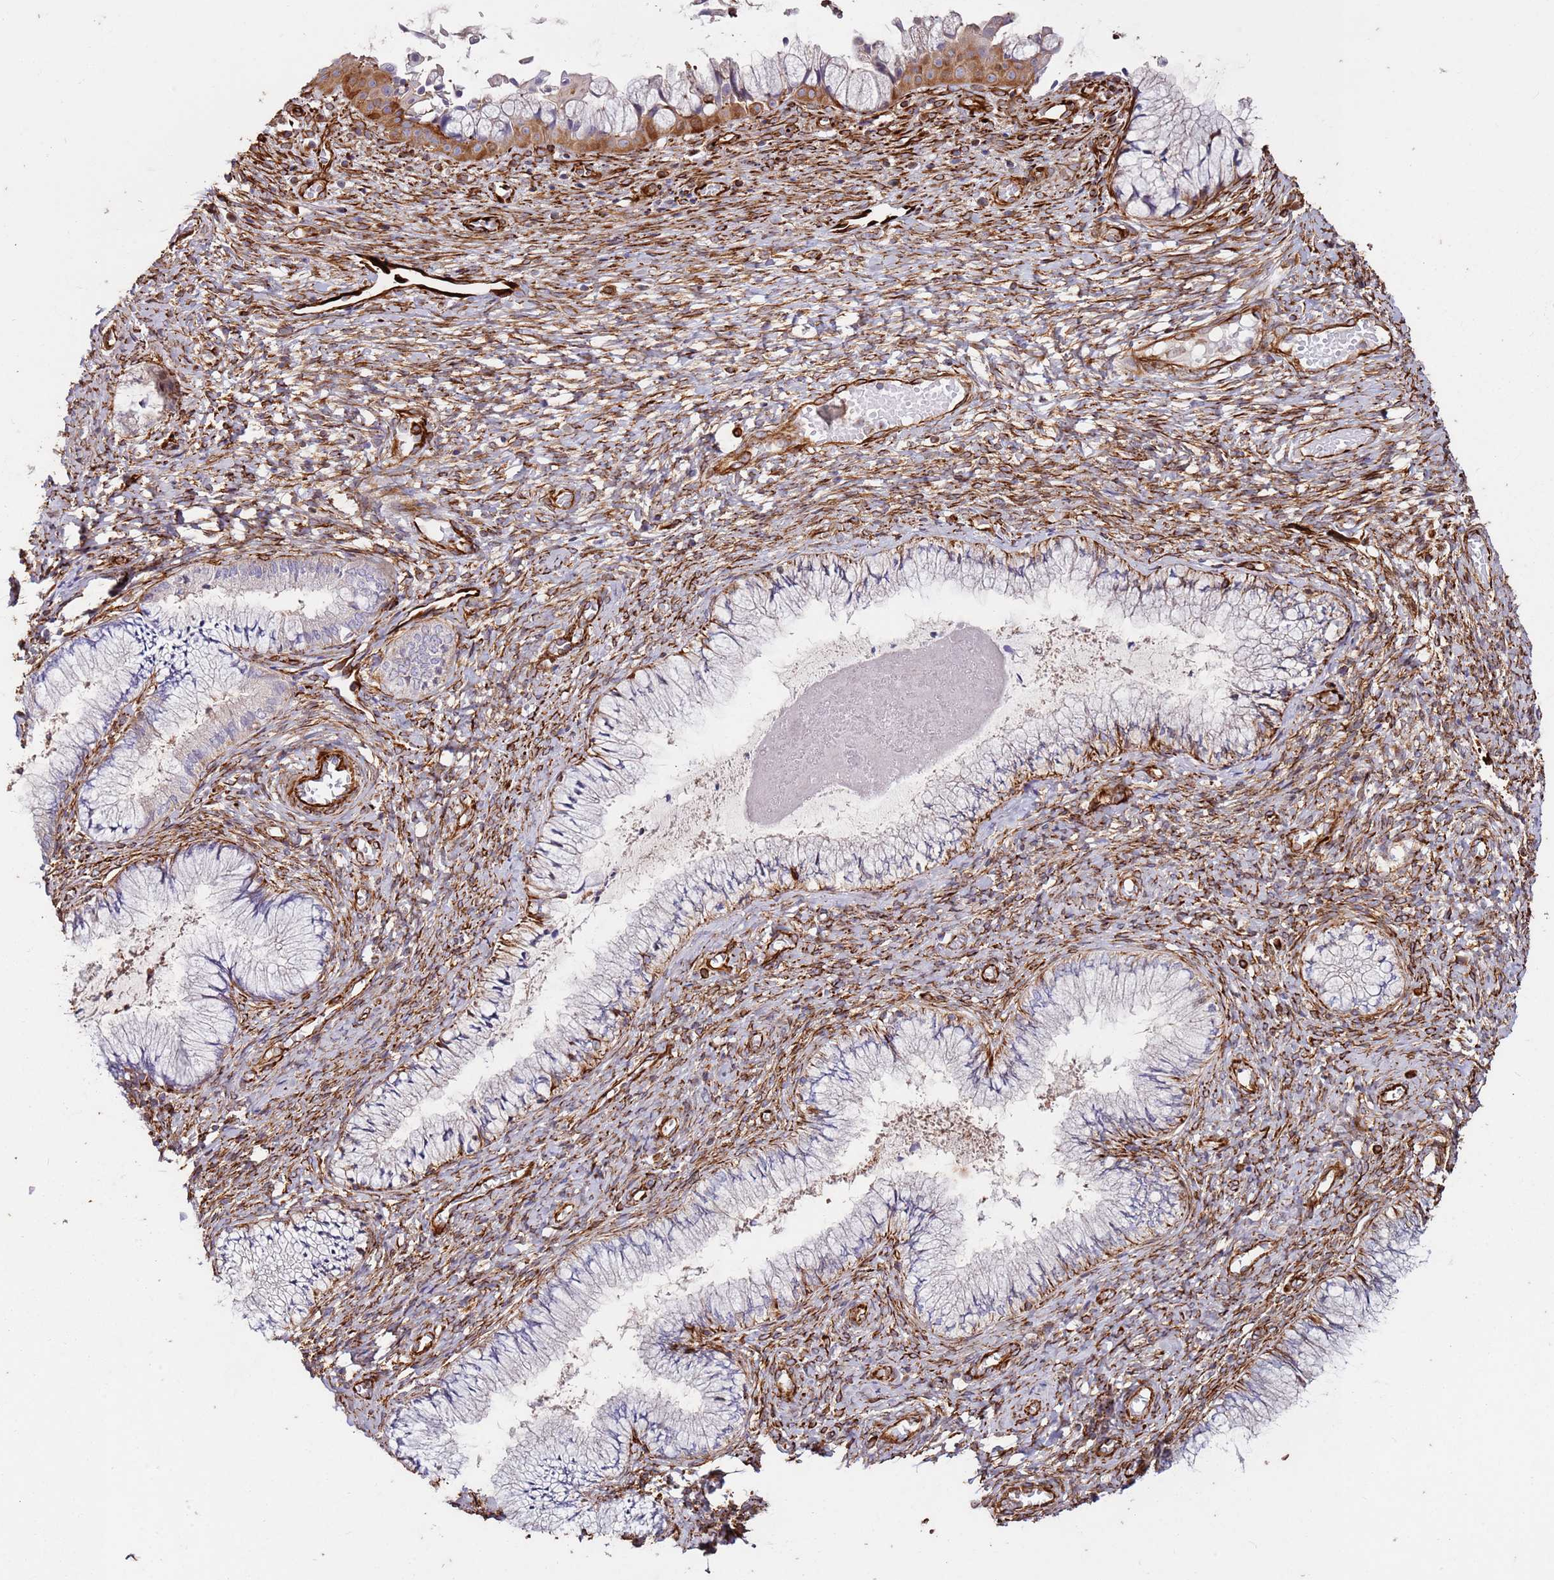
{"staining": {"intensity": "moderate", "quantity": "<25%", "location": "cytoplasmic/membranous"}, "tissue": "cervix", "cell_type": "Glandular cells", "image_type": "normal", "snomed": [{"axis": "morphology", "description": "Normal tissue, NOS"}, {"axis": "topography", "description": "Cervix"}], "caption": "The immunohistochemical stain shows moderate cytoplasmic/membranous positivity in glandular cells of unremarkable cervix. (DAB = brown stain, brightfield microscopy at high magnification).", "gene": "MRGPRE", "patient": {"sex": "female", "age": 42}}